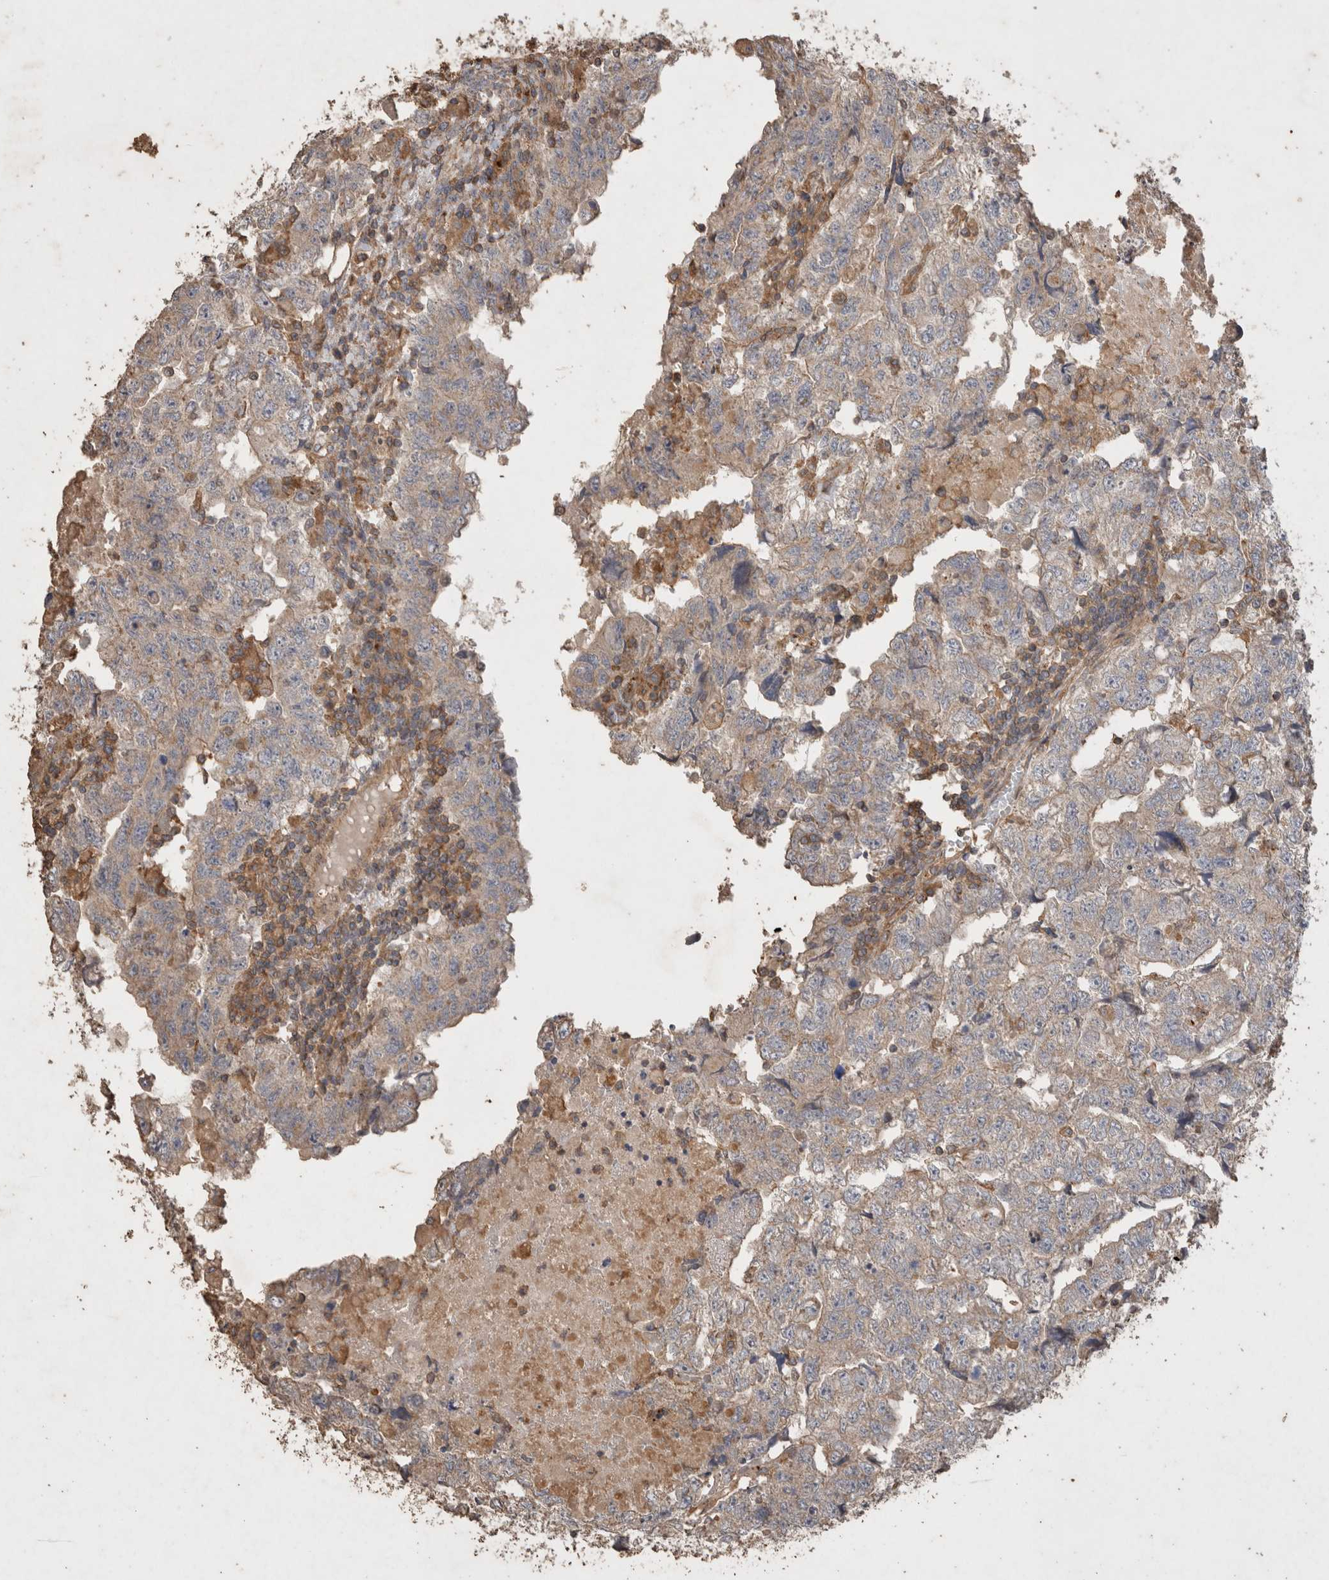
{"staining": {"intensity": "weak", "quantity": "25%-75%", "location": "cytoplasmic/membranous"}, "tissue": "testis cancer", "cell_type": "Tumor cells", "image_type": "cancer", "snomed": [{"axis": "morphology", "description": "Carcinoma, Embryonal, NOS"}, {"axis": "topography", "description": "Testis"}], "caption": "Embryonal carcinoma (testis) was stained to show a protein in brown. There is low levels of weak cytoplasmic/membranous positivity in approximately 25%-75% of tumor cells.", "gene": "SNX31", "patient": {"sex": "male", "age": 36}}